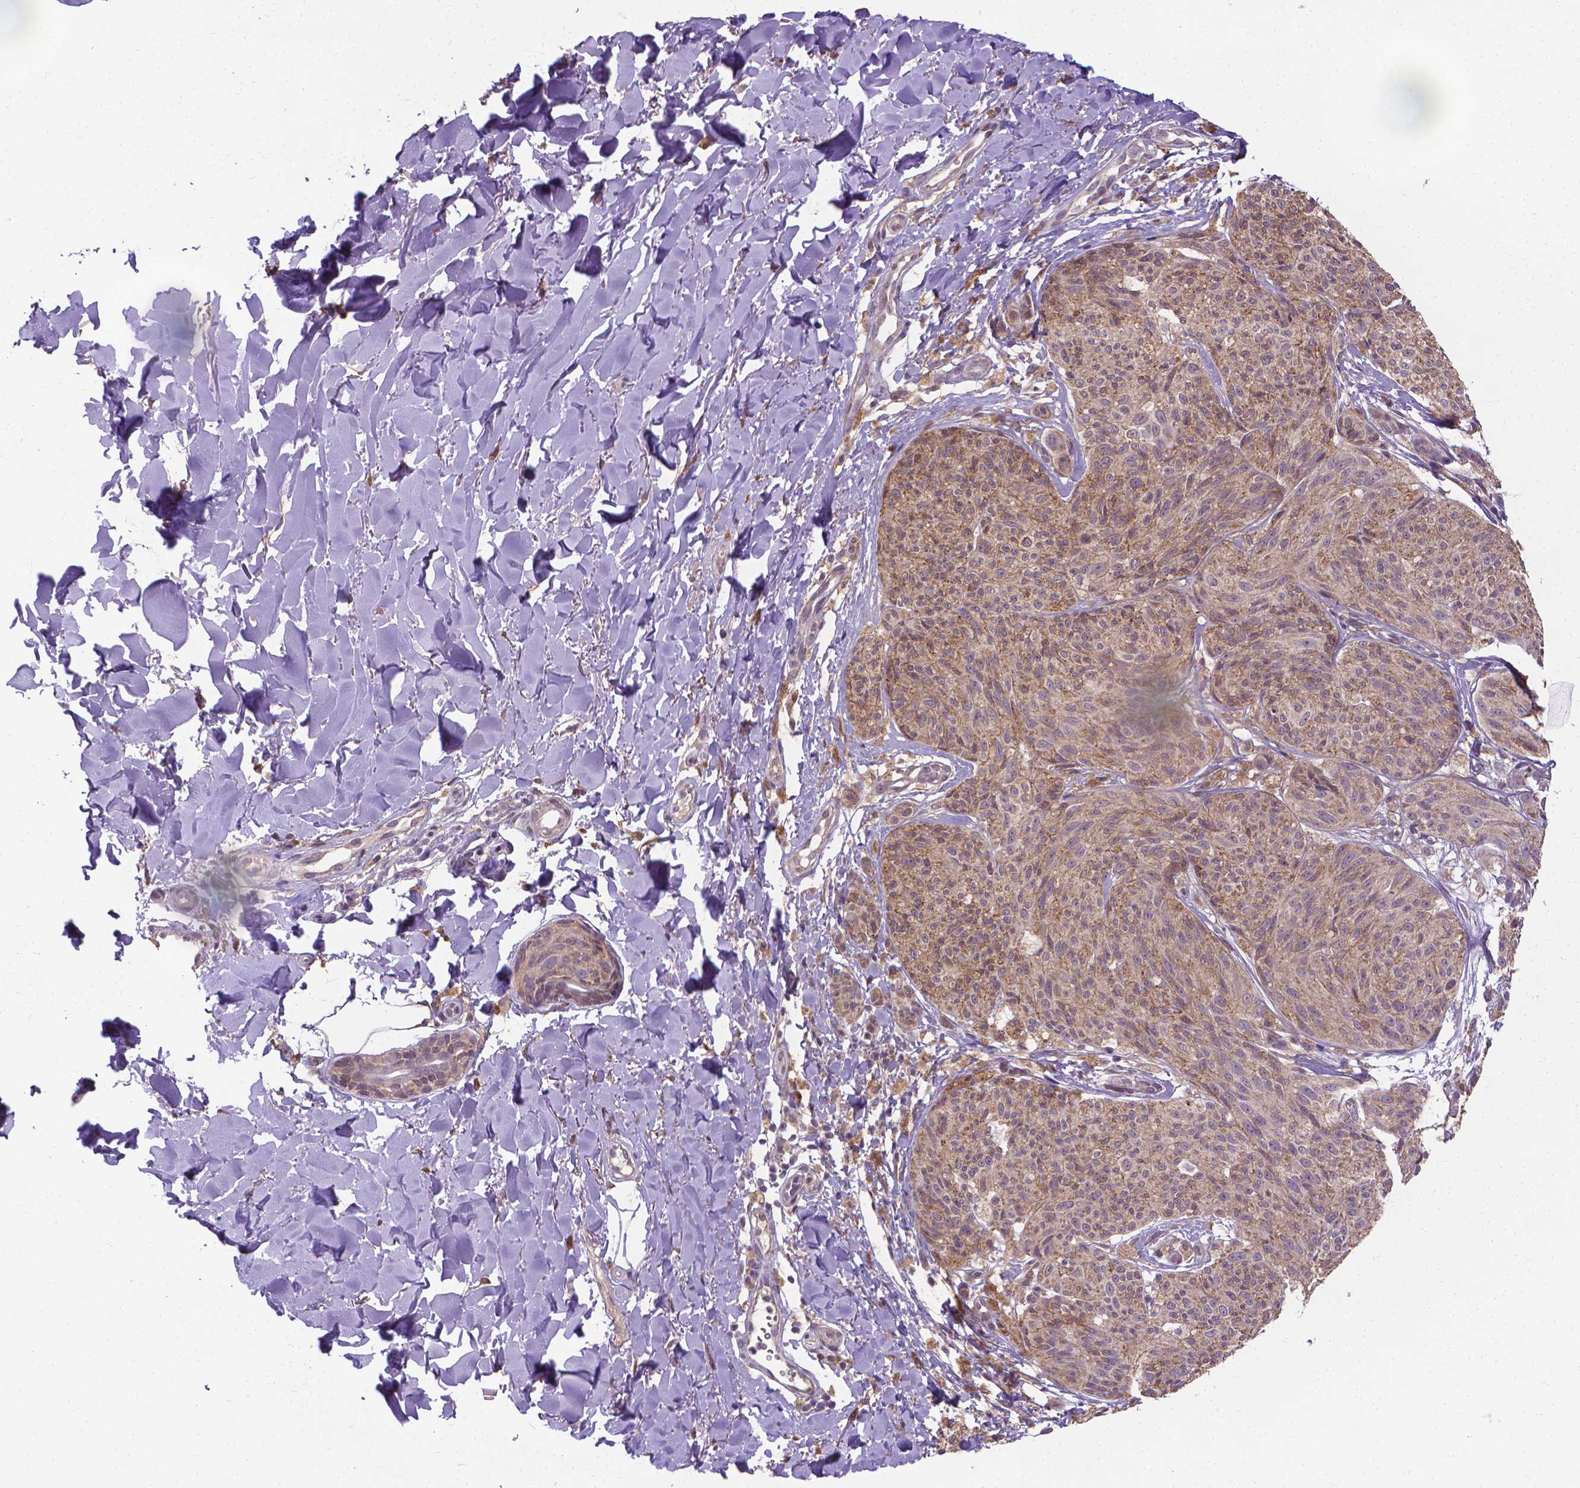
{"staining": {"intensity": "weak", "quantity": "25%-75%", "location": "cytoplasmic/membranous"}, "tissue": "melanoma", "cell_type": "Tumor cells", "image_type": "cancer", "snomed": [{"axis": "morphology", "description": "Malignant melanoma, NOS"}, {"axis": "topography", "description": "Skin"}], "caption": "IHC histopathology image of neoplastic tissue: human malignant melanoma stained using IHC shows low levels of weak protein expression localized specifically in the cytoplasmic/membranous of tumor cells, appearing as a cytoplasmic/membranous brown color.", "gene": "GPR63", "patient": {"sex": "female", "age": 87}}